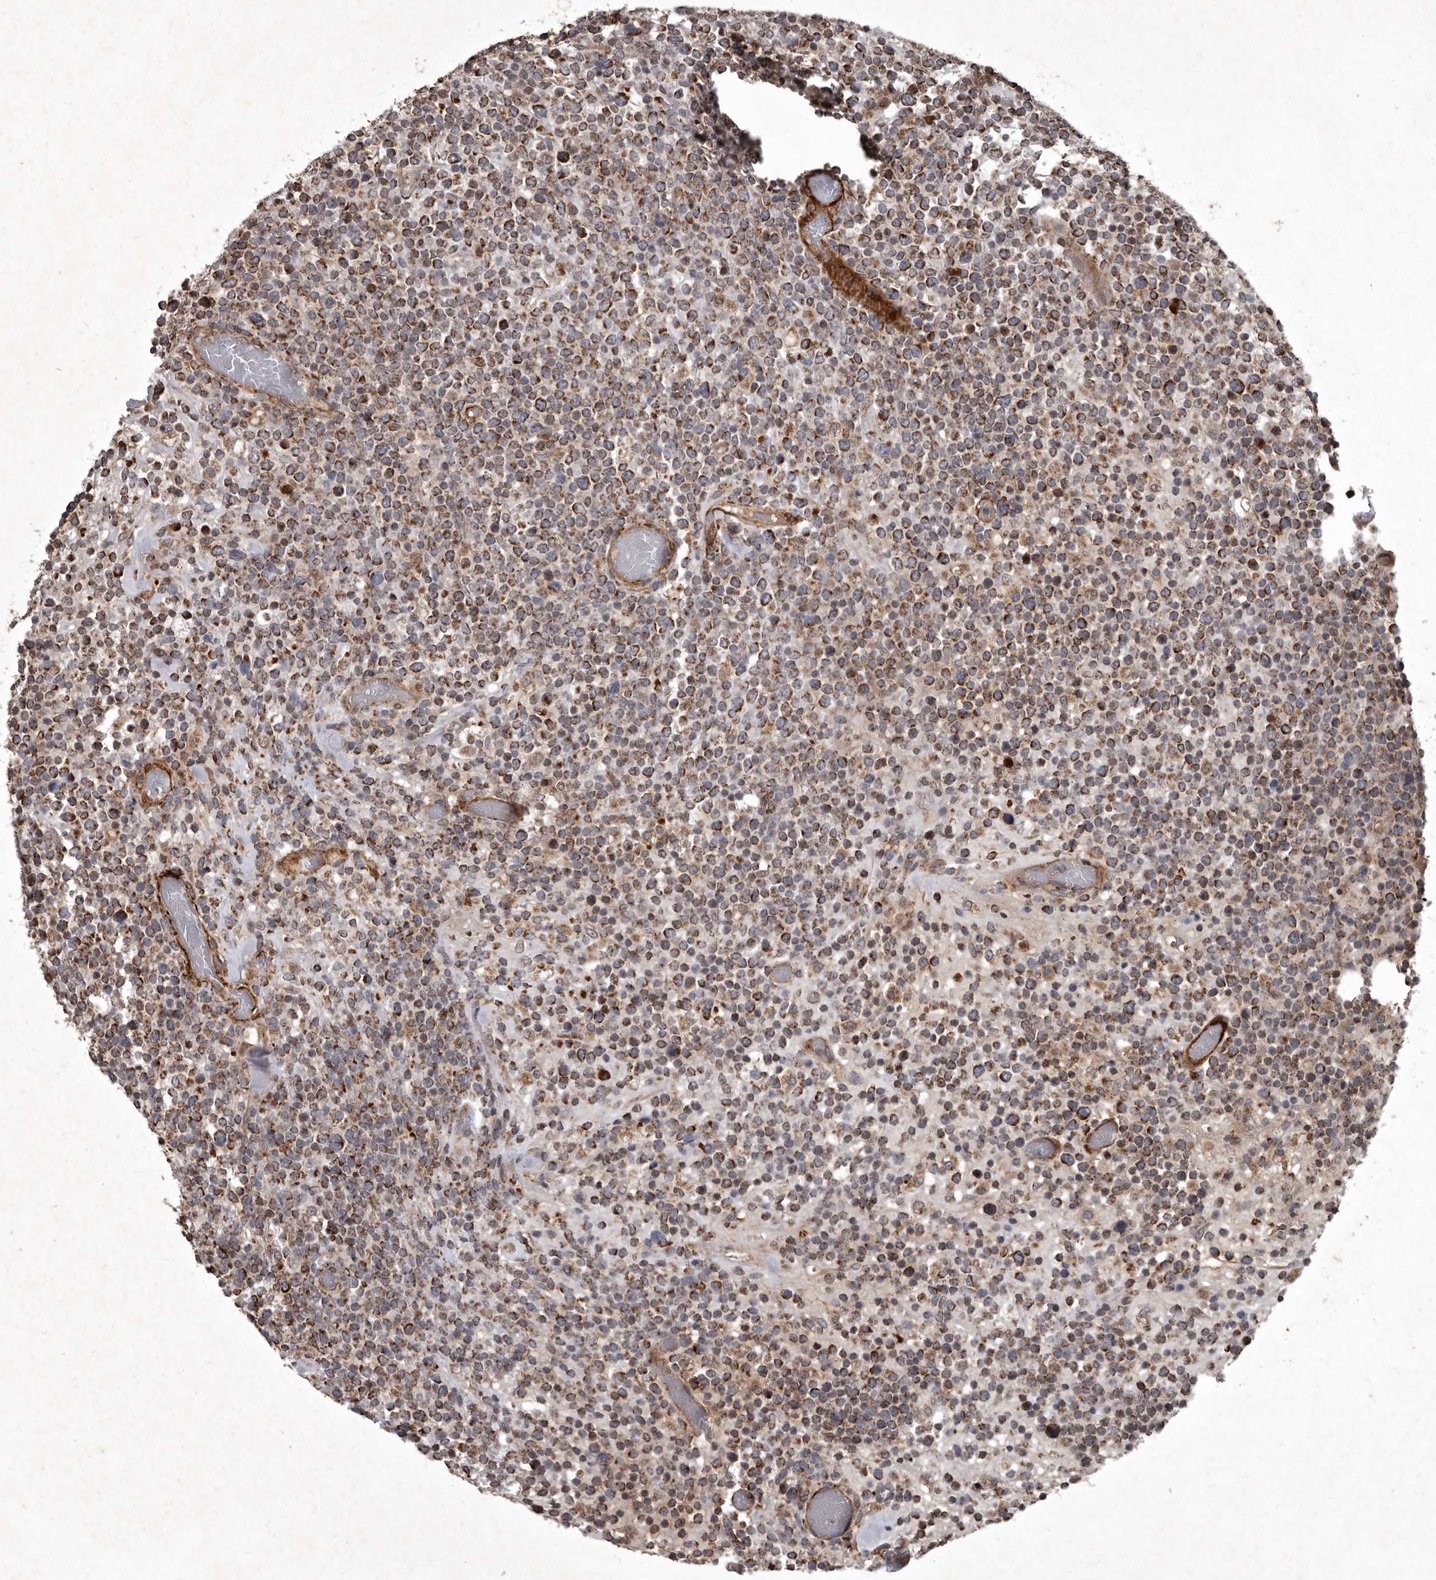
{"staining": {"intensity": "moderate", "quantity": ">75%", "location": "cytoplasmic/membranous"}, "tissue": "lymphoma", "cell_type": "Tumor cells", "image_type": "cancer", "snomed": [{"axis": "morphology", "description": "Malignant lymphoma, non-Hodgkin's type, High grade"}, {"axis": "topography", "description": "Colon"}], "caption": "Brown immunohistochemical staining in high-grade malignant lymphoma, non-Hodgkin's type demonstrates moderate cytoplasmic/membranous positivity in approximately >75% of tumor cells.", "gene": "MRPS15", "patient": {"sex": "female", "age": 53}}